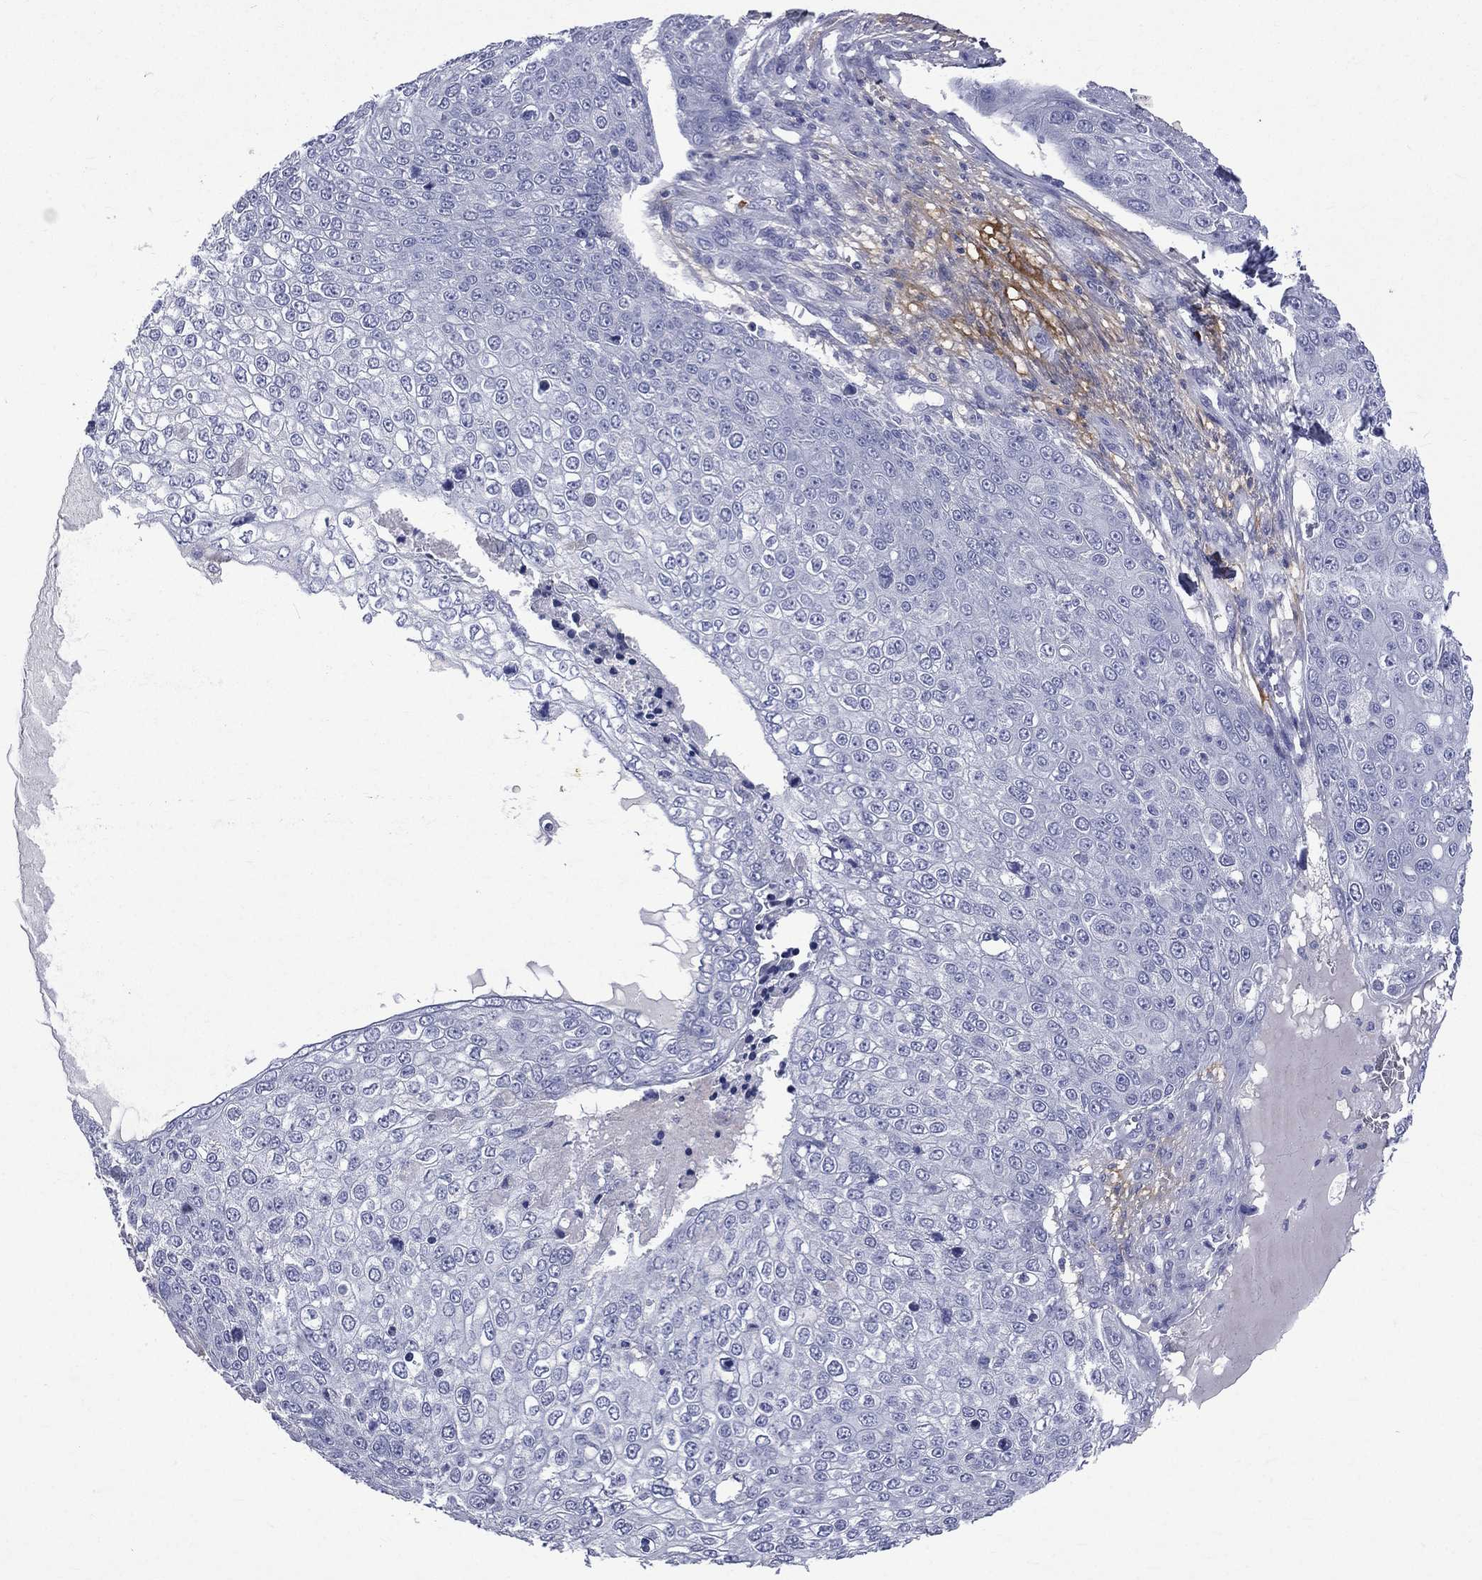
{"staining": {"intensity": "negative", "quantity": "none", "location": "none"}, "tissue": "skin cancer", "cell_type": "Tumor cells", "image_type": "cancer", "snomed": [{"axis": "morphology", "description": "Squamous cell carcinoma, NOS"}, {"axis": "topography", "description": "Skin"}], "caption": "DAB immunohistochemical staining of squamous cell carcinoma (skin) demonstrates no significant expression in tumor cells.", "gene": "ELANE", "patient": {"sex": "male", "age": 71}}